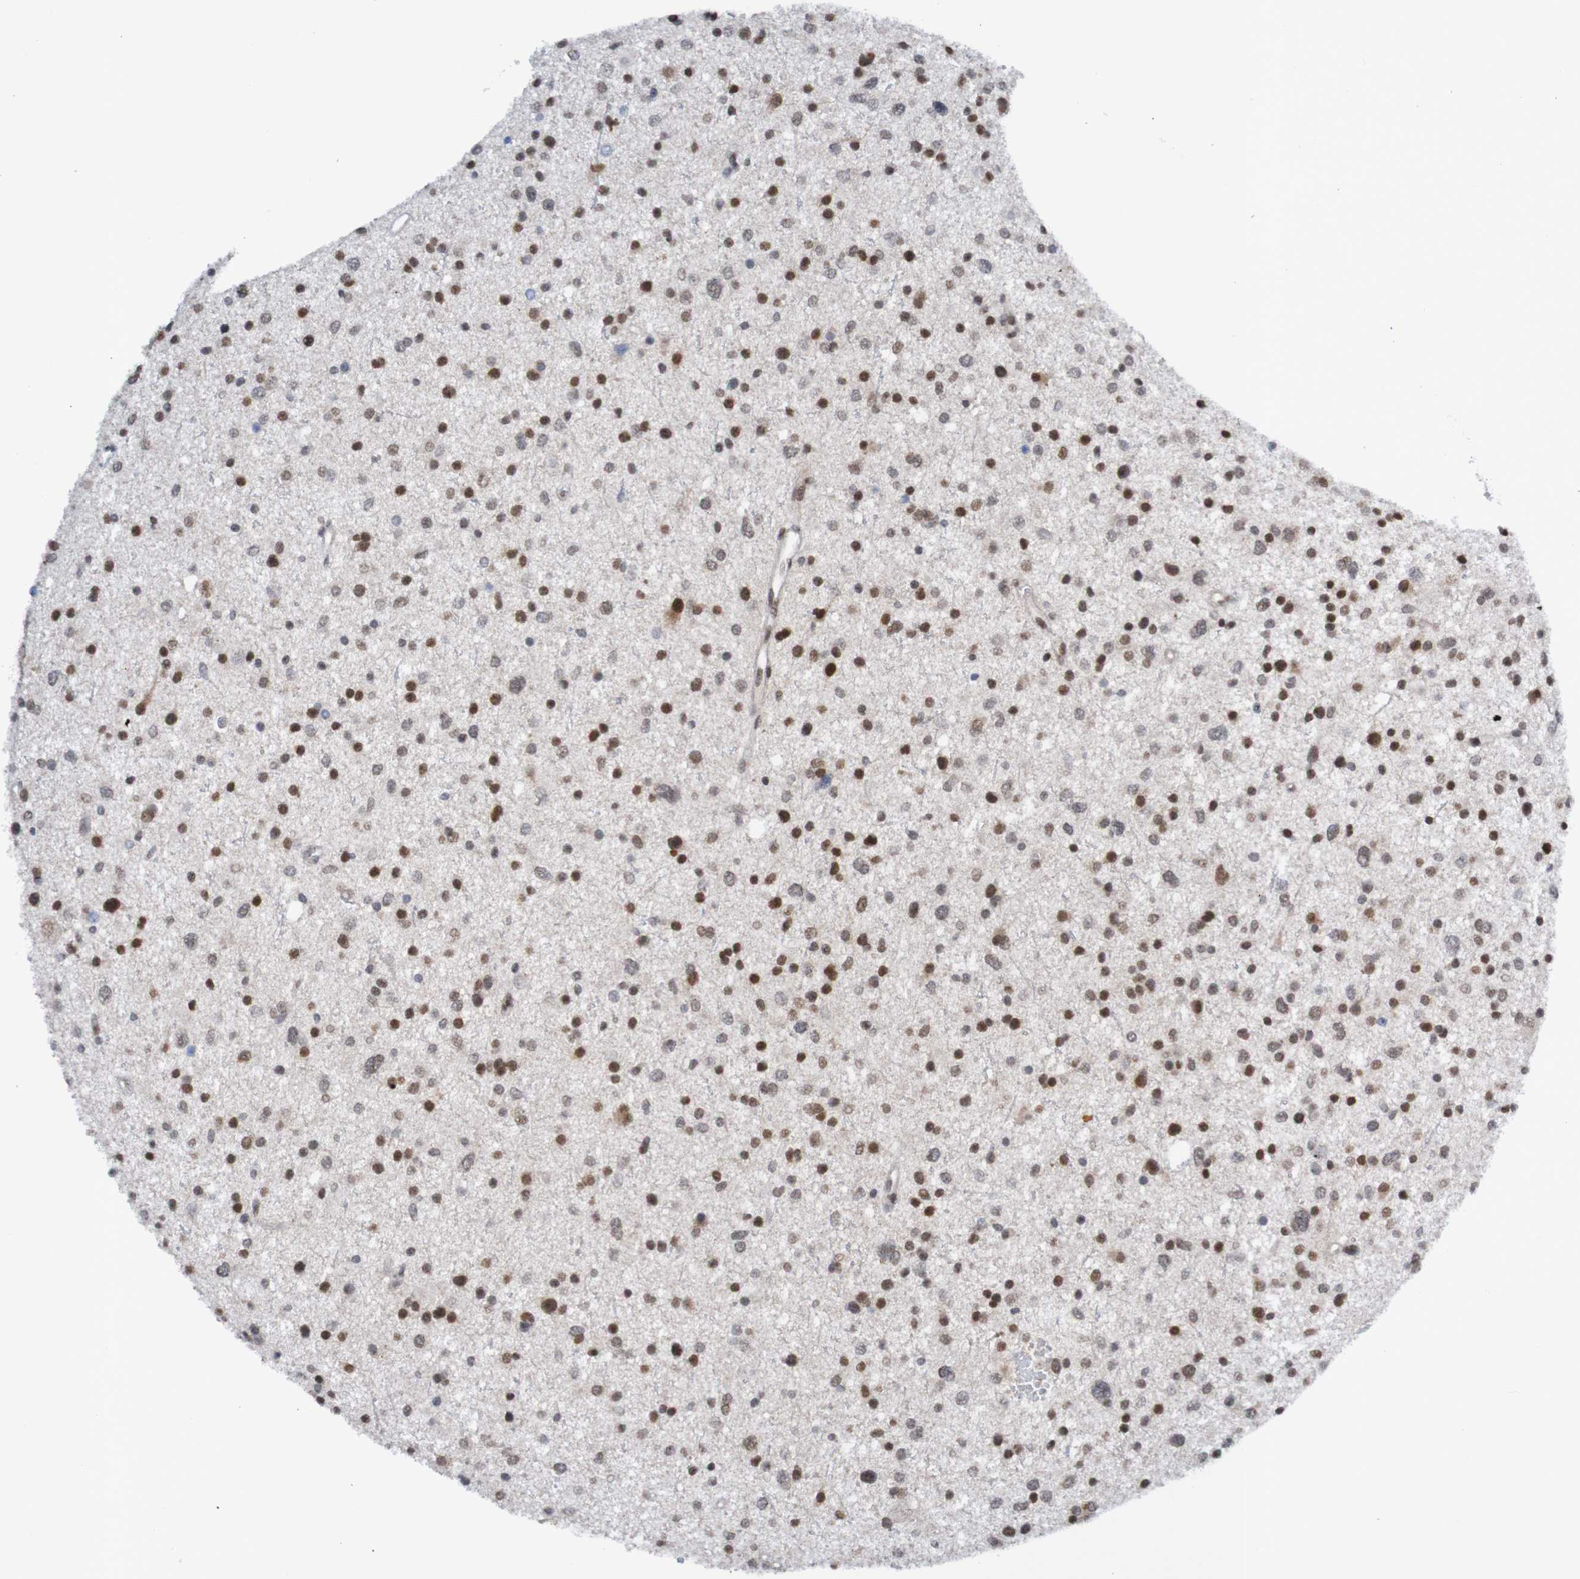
{"staining": {"intensity": "strong", "quantity": ">75%", "location": "nuclear"}, "tissue": "glioma", "cell_type": "Tumor cells", "image_type": "cancer", "snomed": [{"axis": "morphology", "description": "Glioma, malignant, Low grade"}, {"axis": "topography", "description": "Brain"}], "caption": "Immunohistochemical staining of human glioma exhibits strong nuclear protein expression in about >75% of tumor cells.", "gene": "ITLN1", "patient": {"sex": "female", "age": 37}}